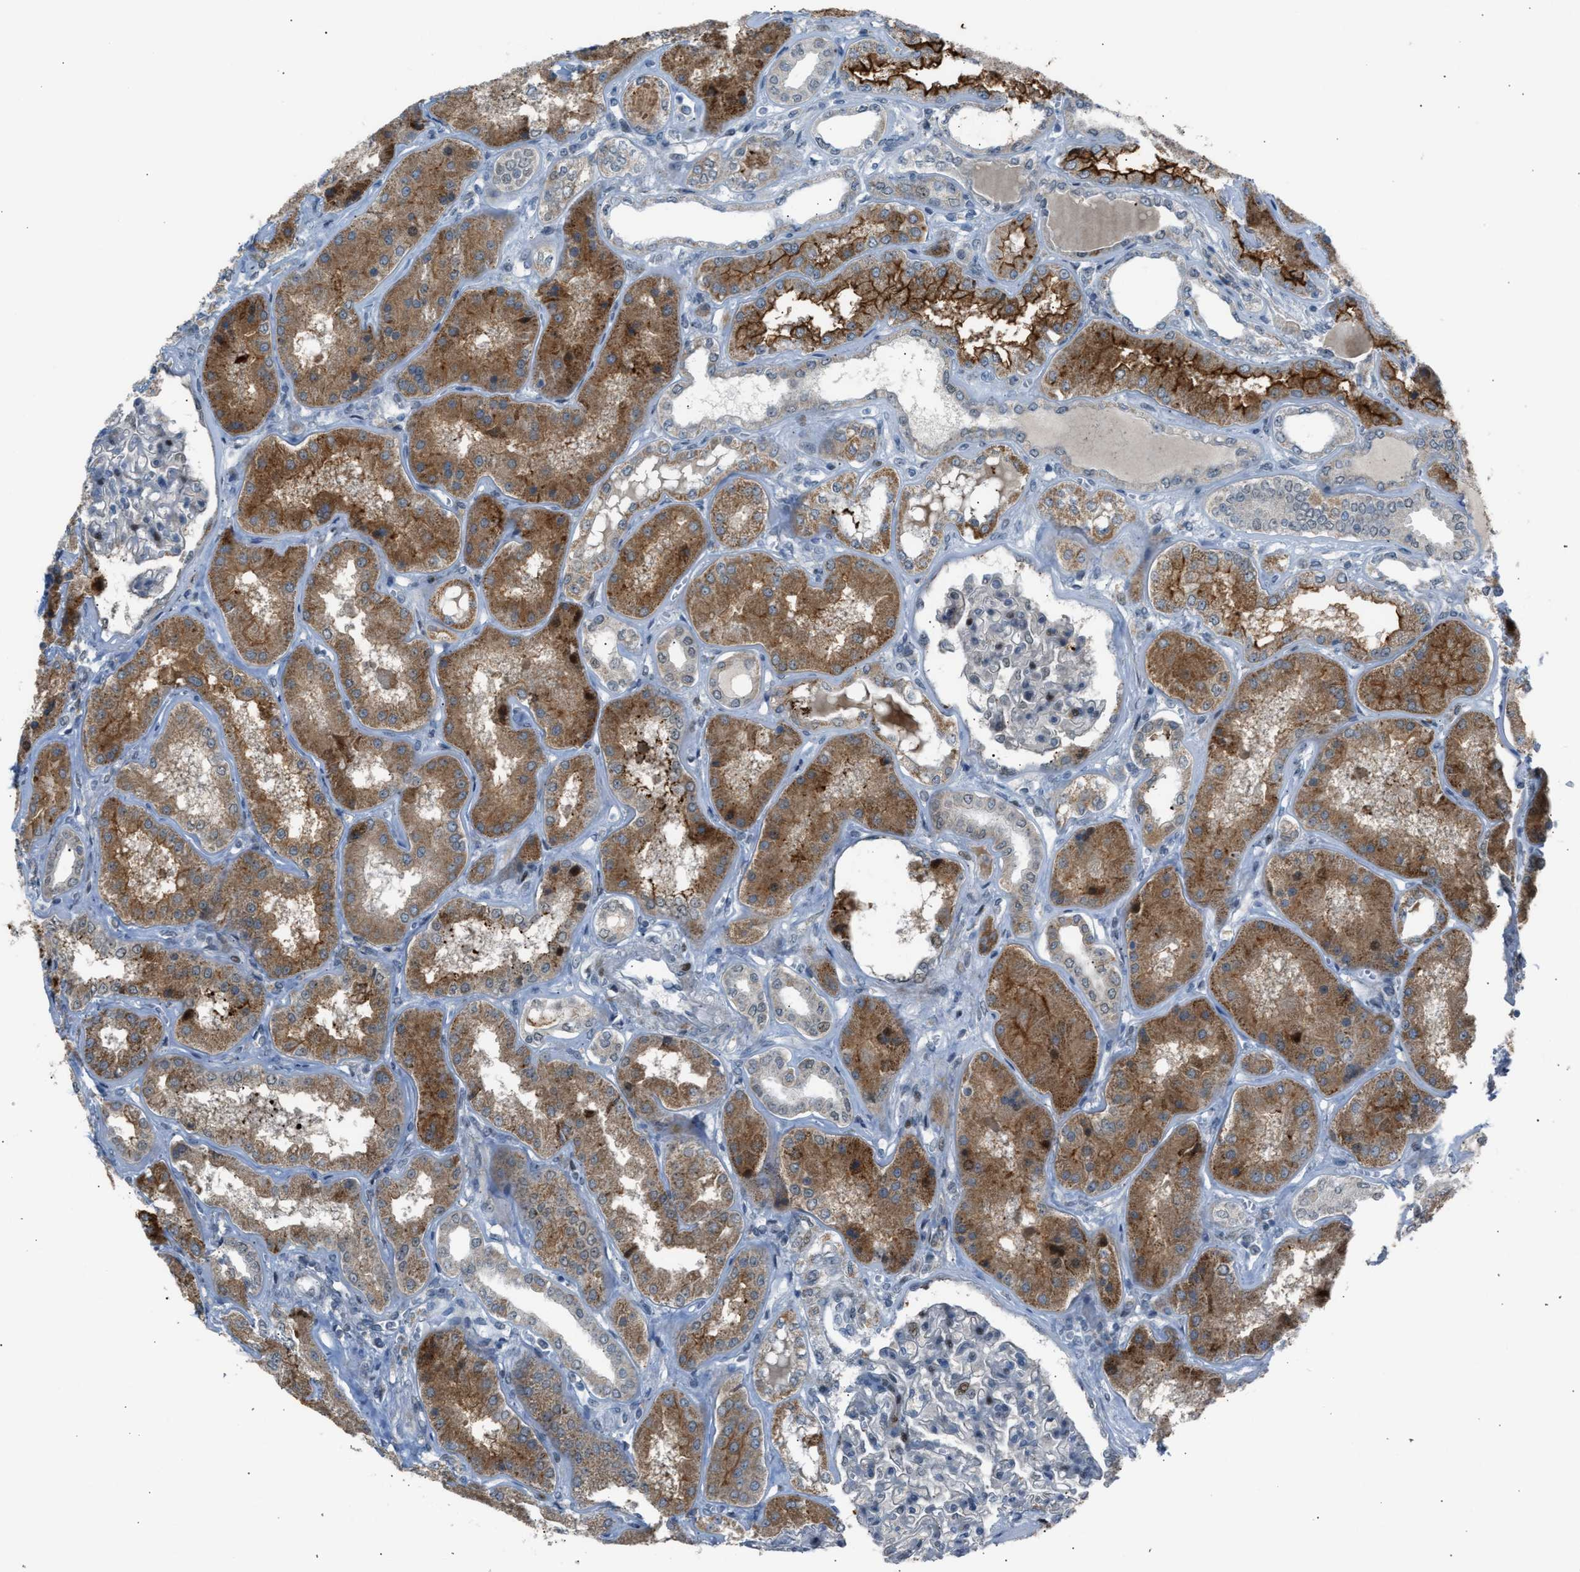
{"staining": {"intensity": "moderate", "quantity": "<25%", "location": "nuclear"}, "tissue": "kidney", "cell_type": "Cells in glomeruli", "image_type": "normal", "snomed": [{"axis": "morphology", "description": "Normal tissue, NOS"}, {"axis": "topography", "description": "Kidney"}], "caption": "Immunohistochemistry (IHC) photomicrograph of unremarkable kidney stained for a protein (brown), which exhibits low levels of moderate nuclear expression in approximately <25% of cells in glomeruli.", "gene": "VPS41", "patient": {"sex": "female", "age": 56}}